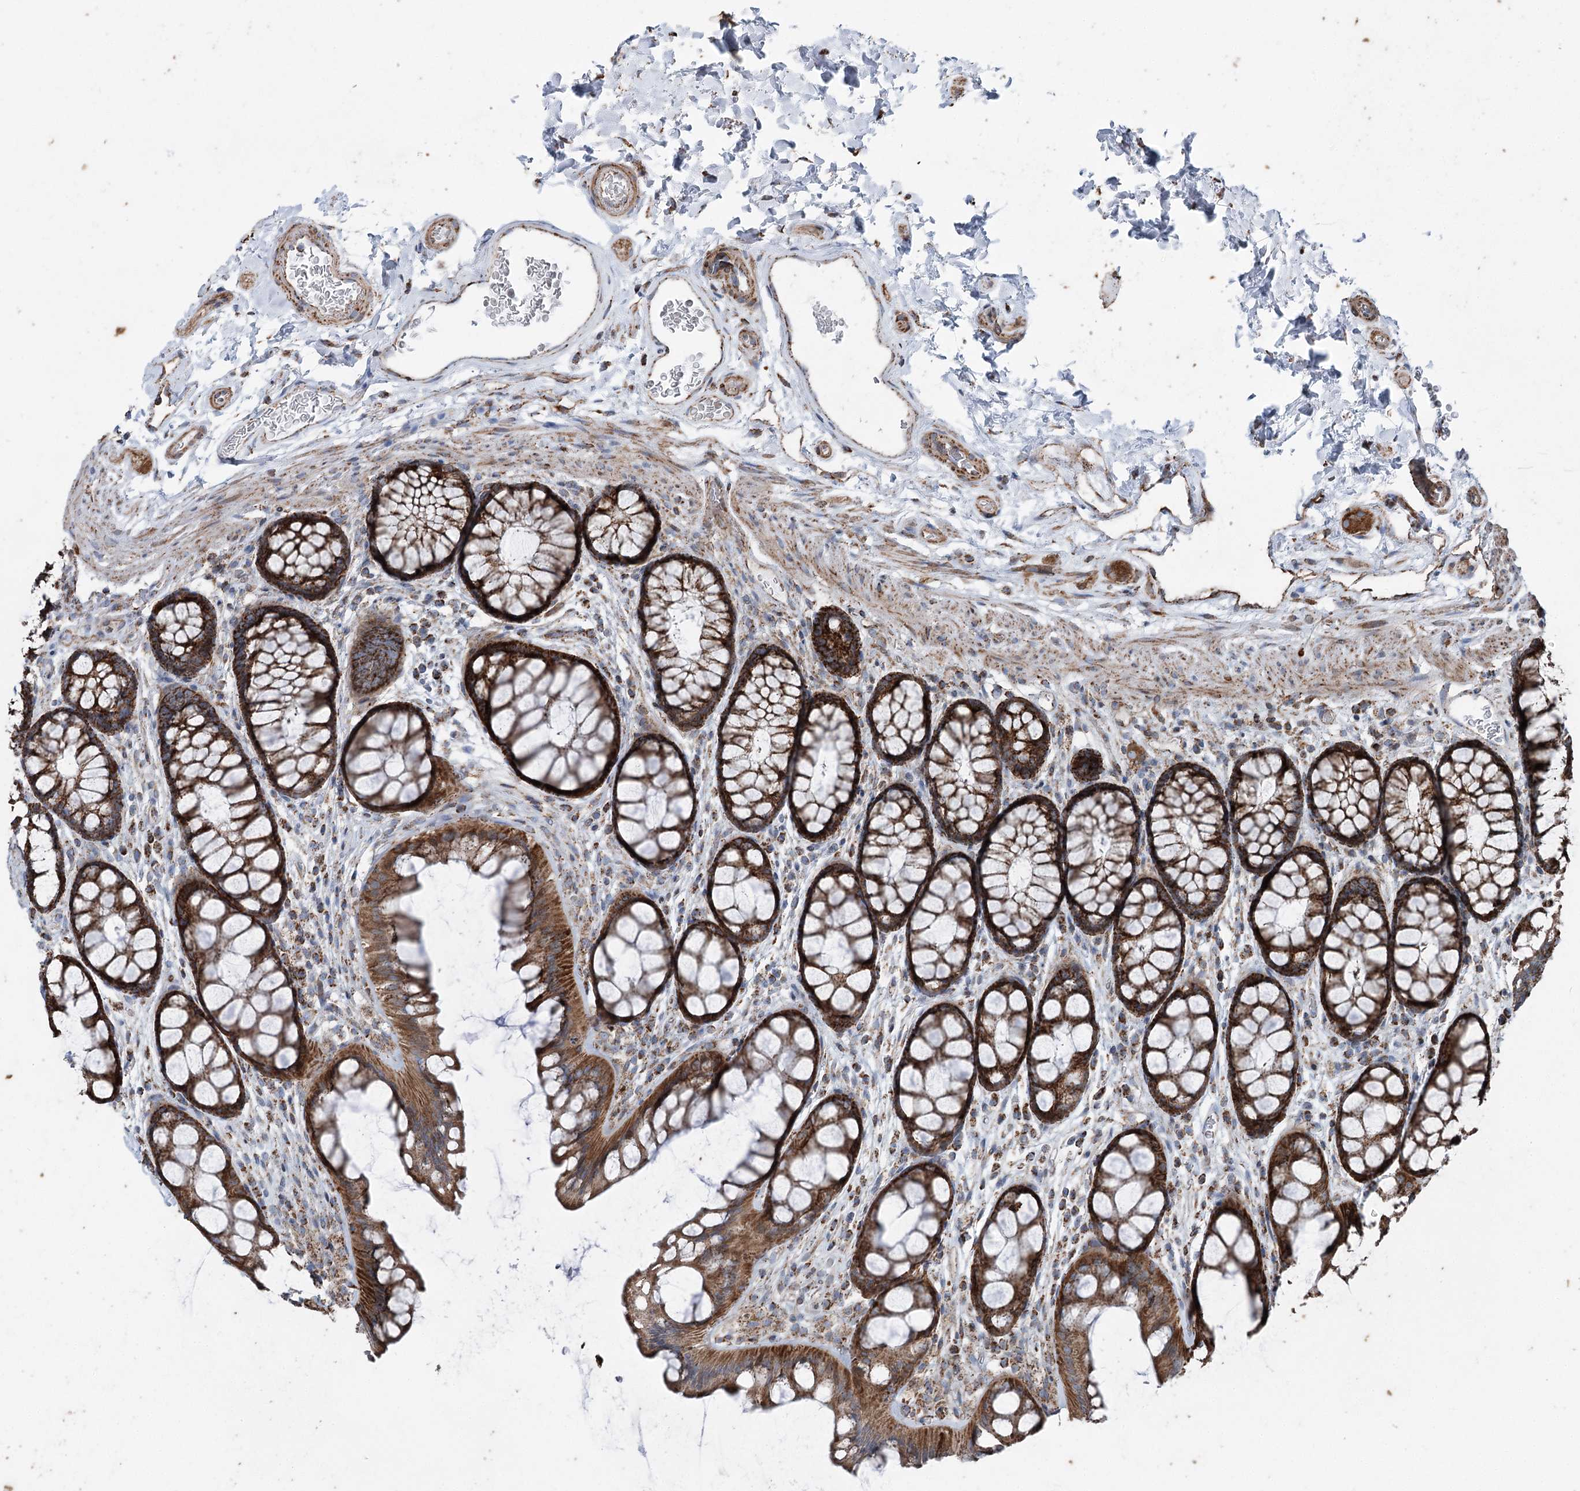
{"staining": {"intensity": "moderate", "quantity": "25%-75%", "location": "cytoplasmic/membranous"}, "tissue": "colon", "cell_type": "Endothelial cells", "image_type": "normal", "snomed": [{"axis": "morphology", "description": "Normal tissue, NOS"}, {"axis": "topography", "description": "Colon"}], "caption": "Moderate cytoplasmic/membranous staining is present in approximately 25%-75% of endothelial cells in unremarkable colon. Nuclei are stained in blue.", "gene": "UCN3", "patient": {"sex": "female", "age": 82}}